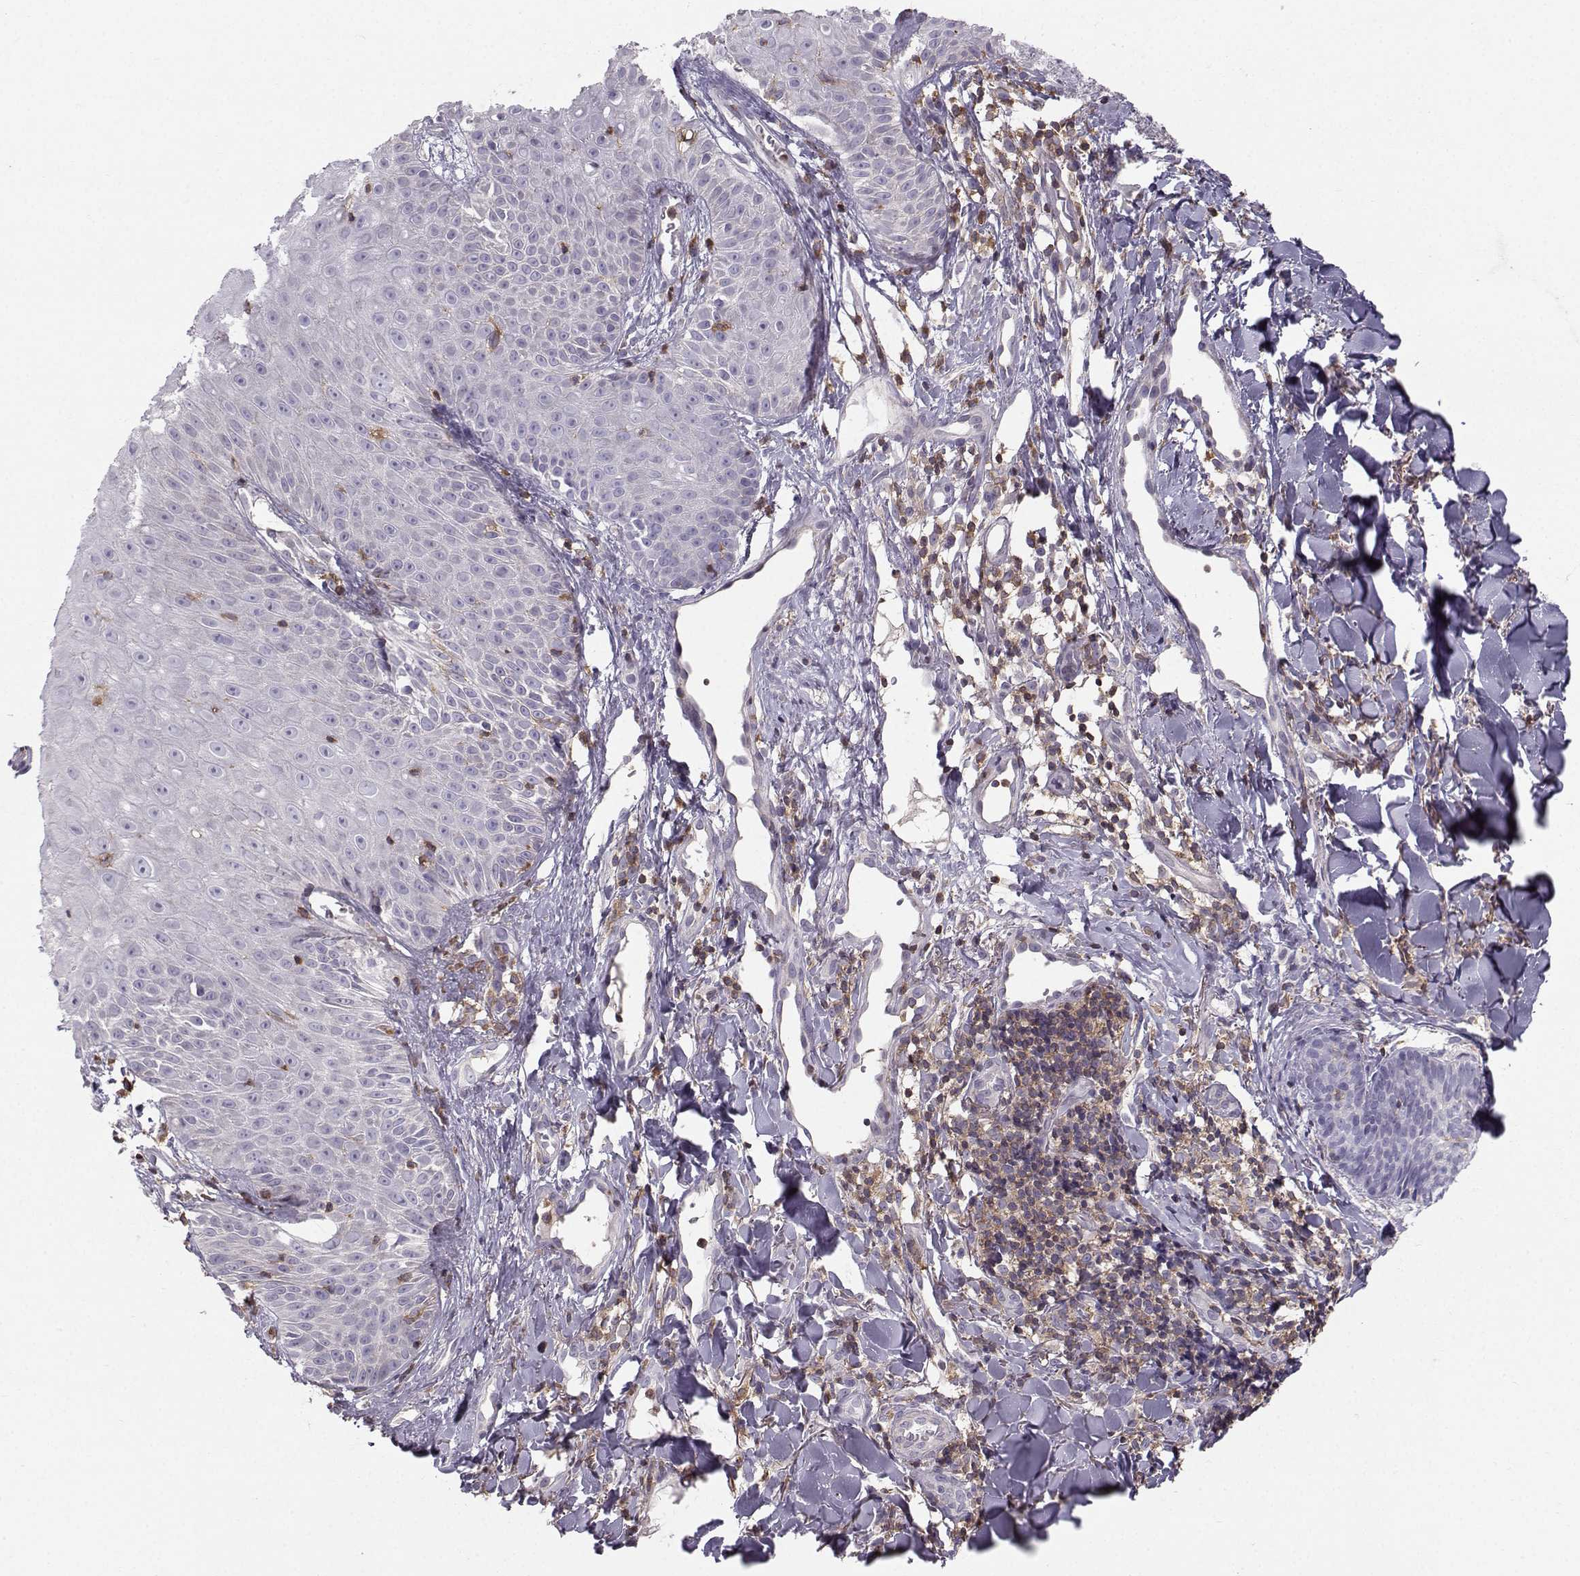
{"staining": {"intensity": "negative", "quantity": "none", "location": "none"}, "tissue": "melanoma", "cell_type": "Tumor cells", "image_type": "cancer", "snomed": [{"axis": "morphology", "description": "Malignant melanoma, NOS"}, {"axis": "topography", "description": "Skin"}], "caption": "DAB immunohistochemical staining of malignant melanoma demonstrates no significant expression in tumor cells.", "gene": "ZBTB32", "patient": {"sex": "male", "age": 67}}